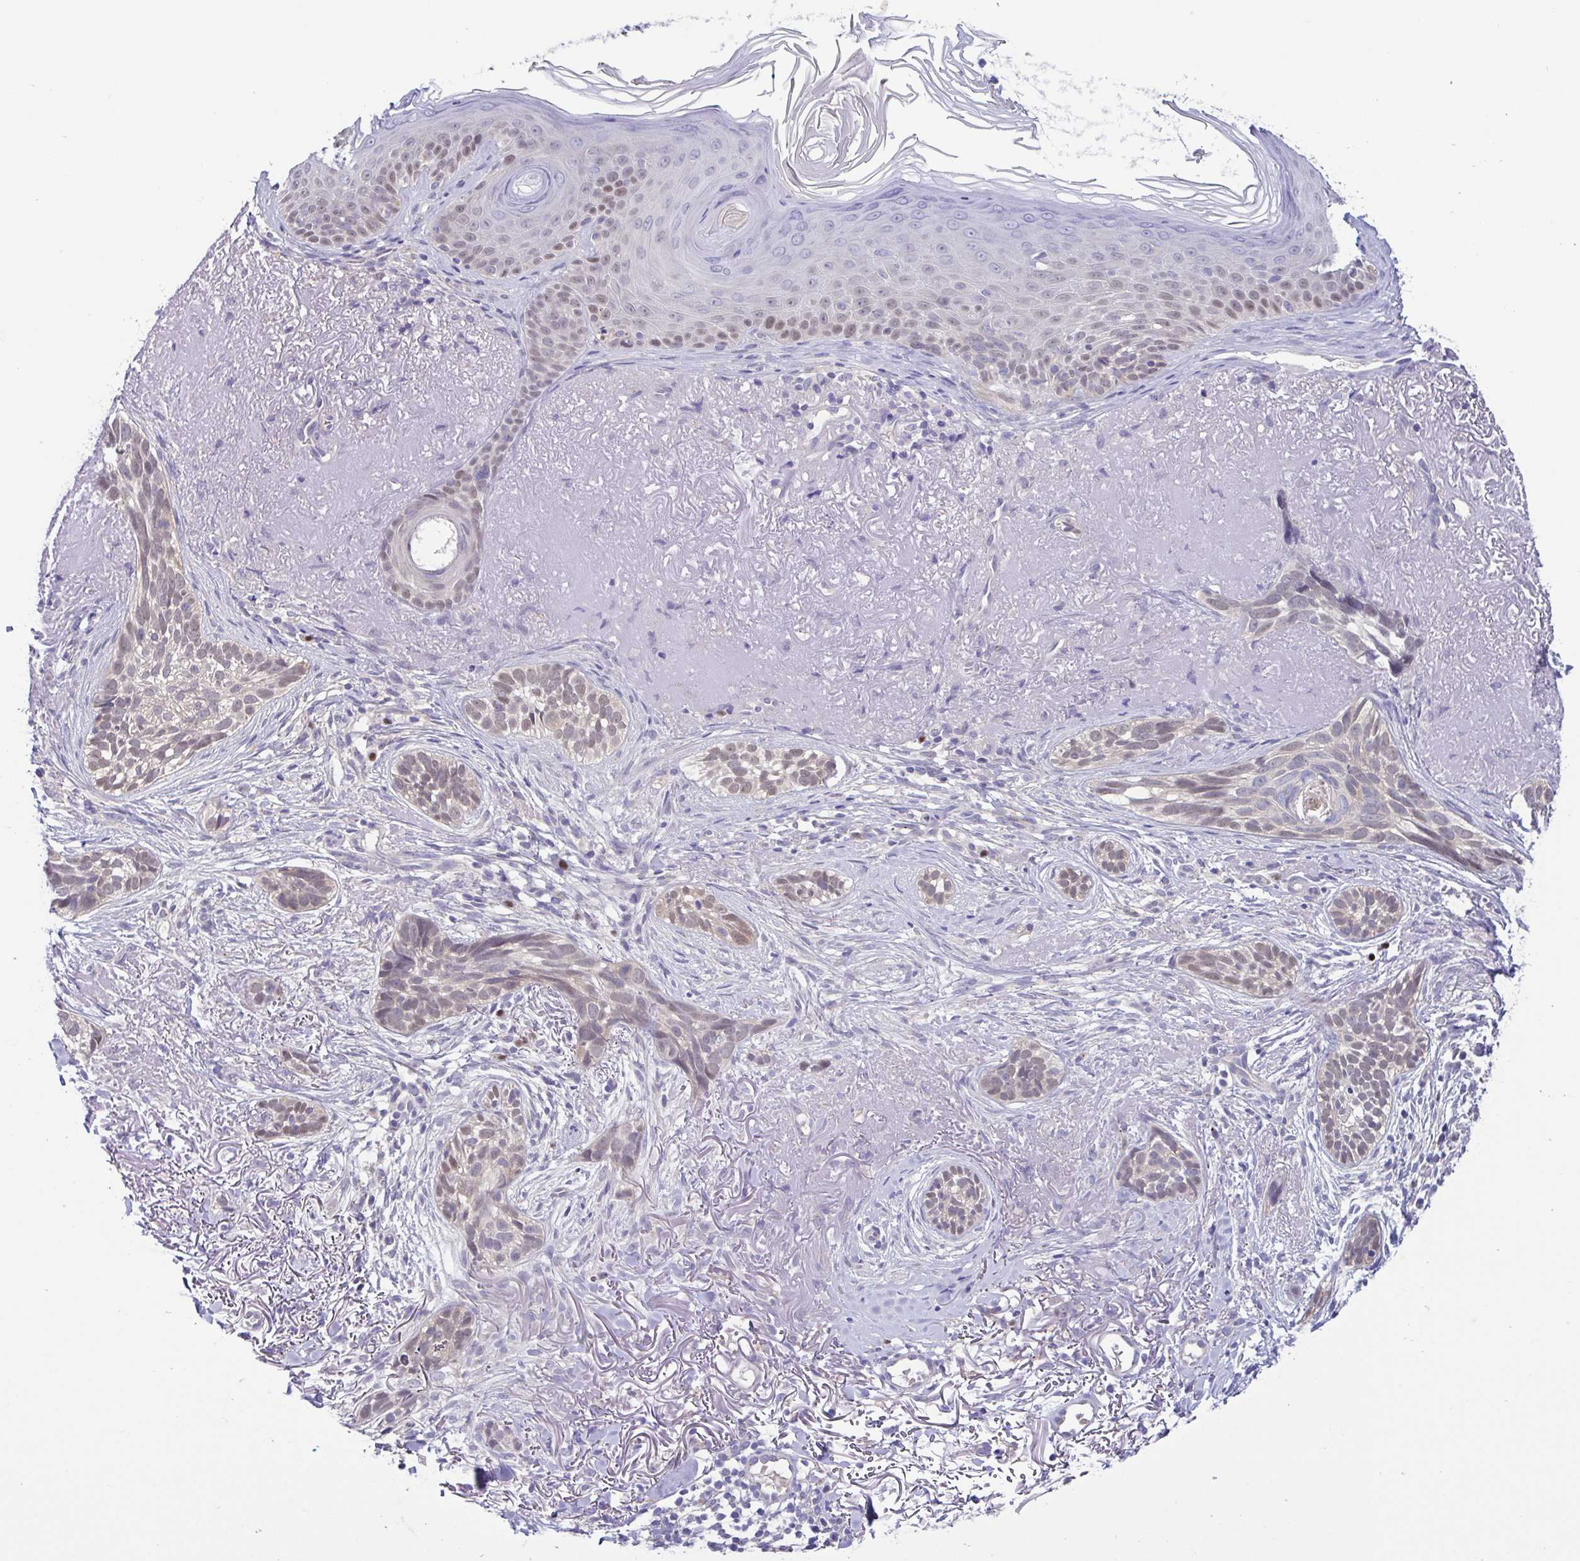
{"staining": {"intensity": "weak", "quantity": "<25%", "location": "nuclear"}, "tissue": "skin cancer", "cell_type": "Tumor cells", "image_type": "cancer", "snomed": [{"axis": "morphology", "description": "Basal cell carcinoma"}, {"axis": "morphology", "description": "BCC, high aggressive"}, {"axis": "topography", "description": "Skin"}], "caption": "Tumor cells show no significant positivity in skin bcc,  high aggressive. (DAB immunohistochemistry visualized using brightfield microscopy, high magnification).", "gene": "UBE2Q1", "patient": {"sex": "female", "age": 86}}